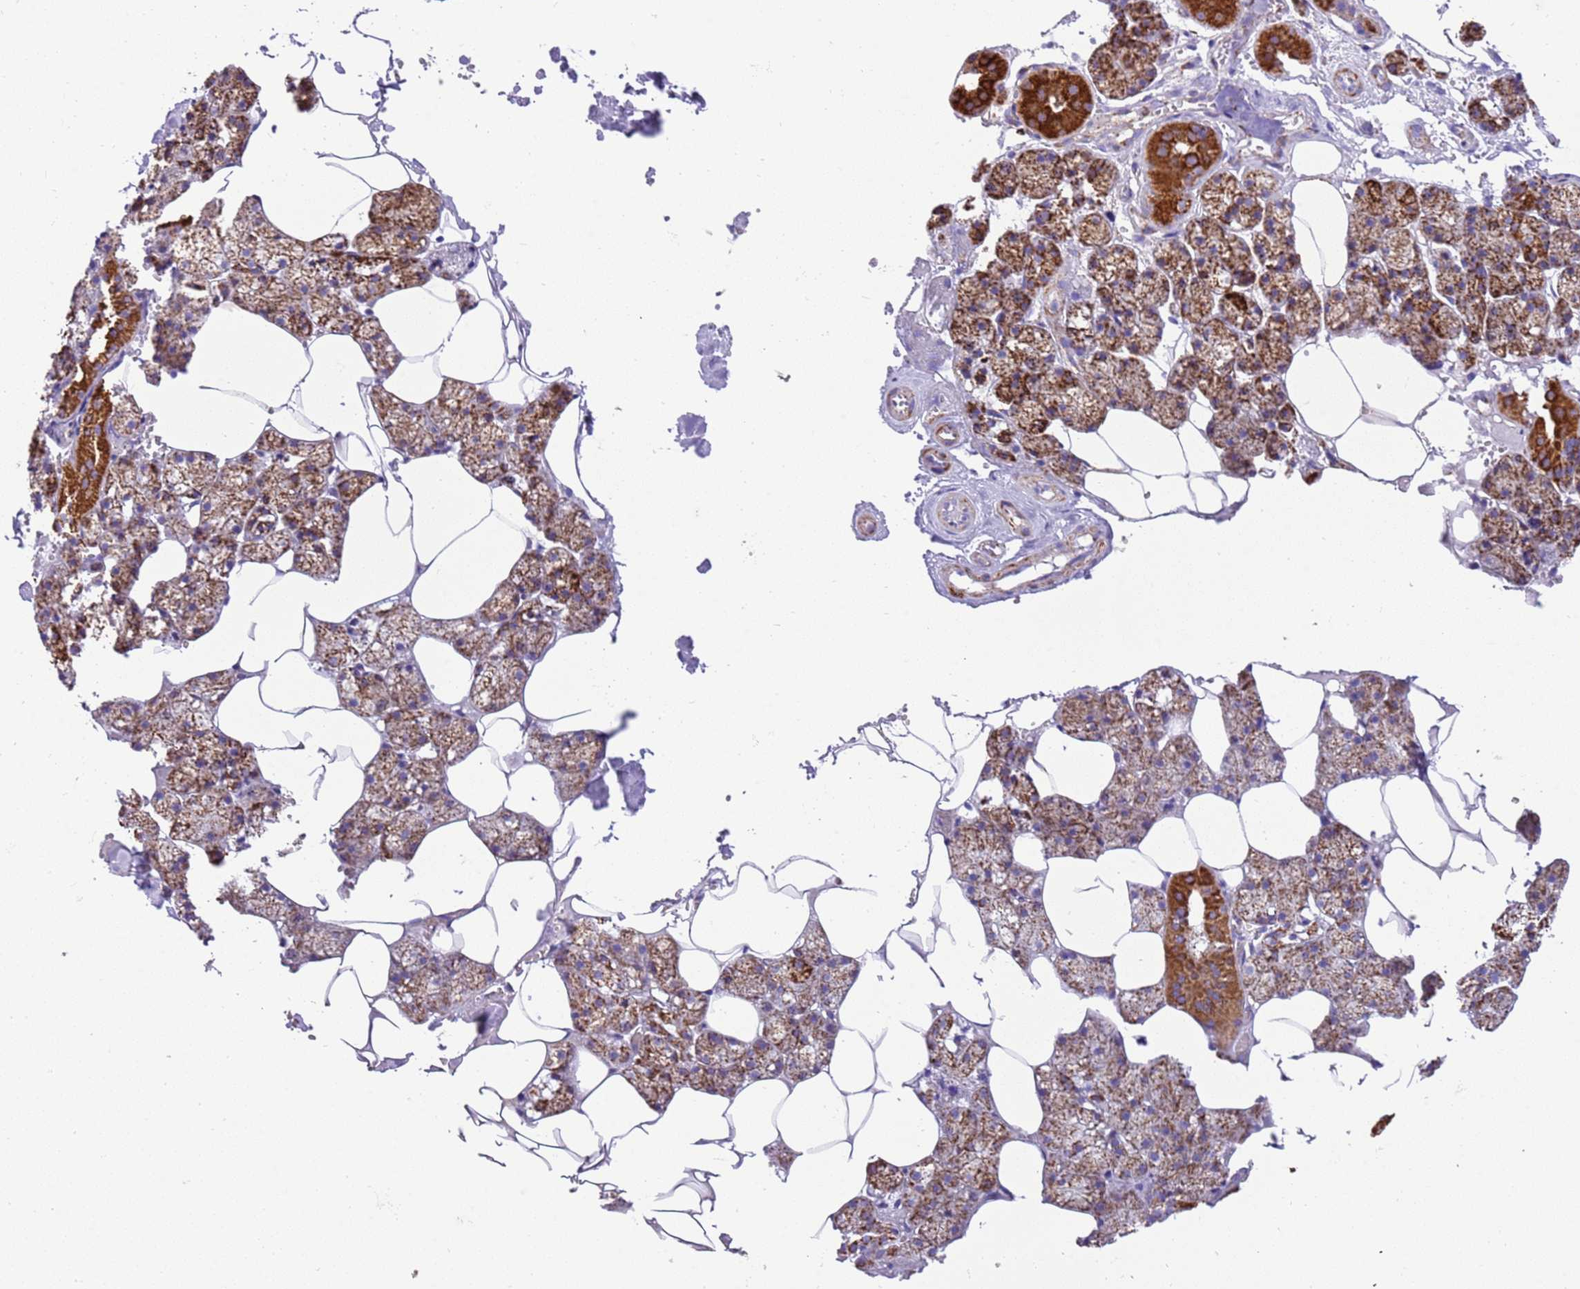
{"staining": {"intensity": "strong", "quantity": ">75%", "location": "cytoplasmic/membranous"}, "tissue": "salivary gland", "cell_type": "Glandular cells", "image_type": "normal", "snomed": [{"axis": "morphology", "description": "Normal tissue, NOS"}, {"axis": "topography", "description": "Salivary gland"}], "caption": "IHC (DAB) staining of normal salivary gland shows strong cytoplasmic/membranous protein expression in about >75% of glandular cells. Immunohistochemistry stains the protein in brown and the nuclei are stained blue.", "gene": "SUCLG2", "patient": {"sex": "male", "age": 62}}